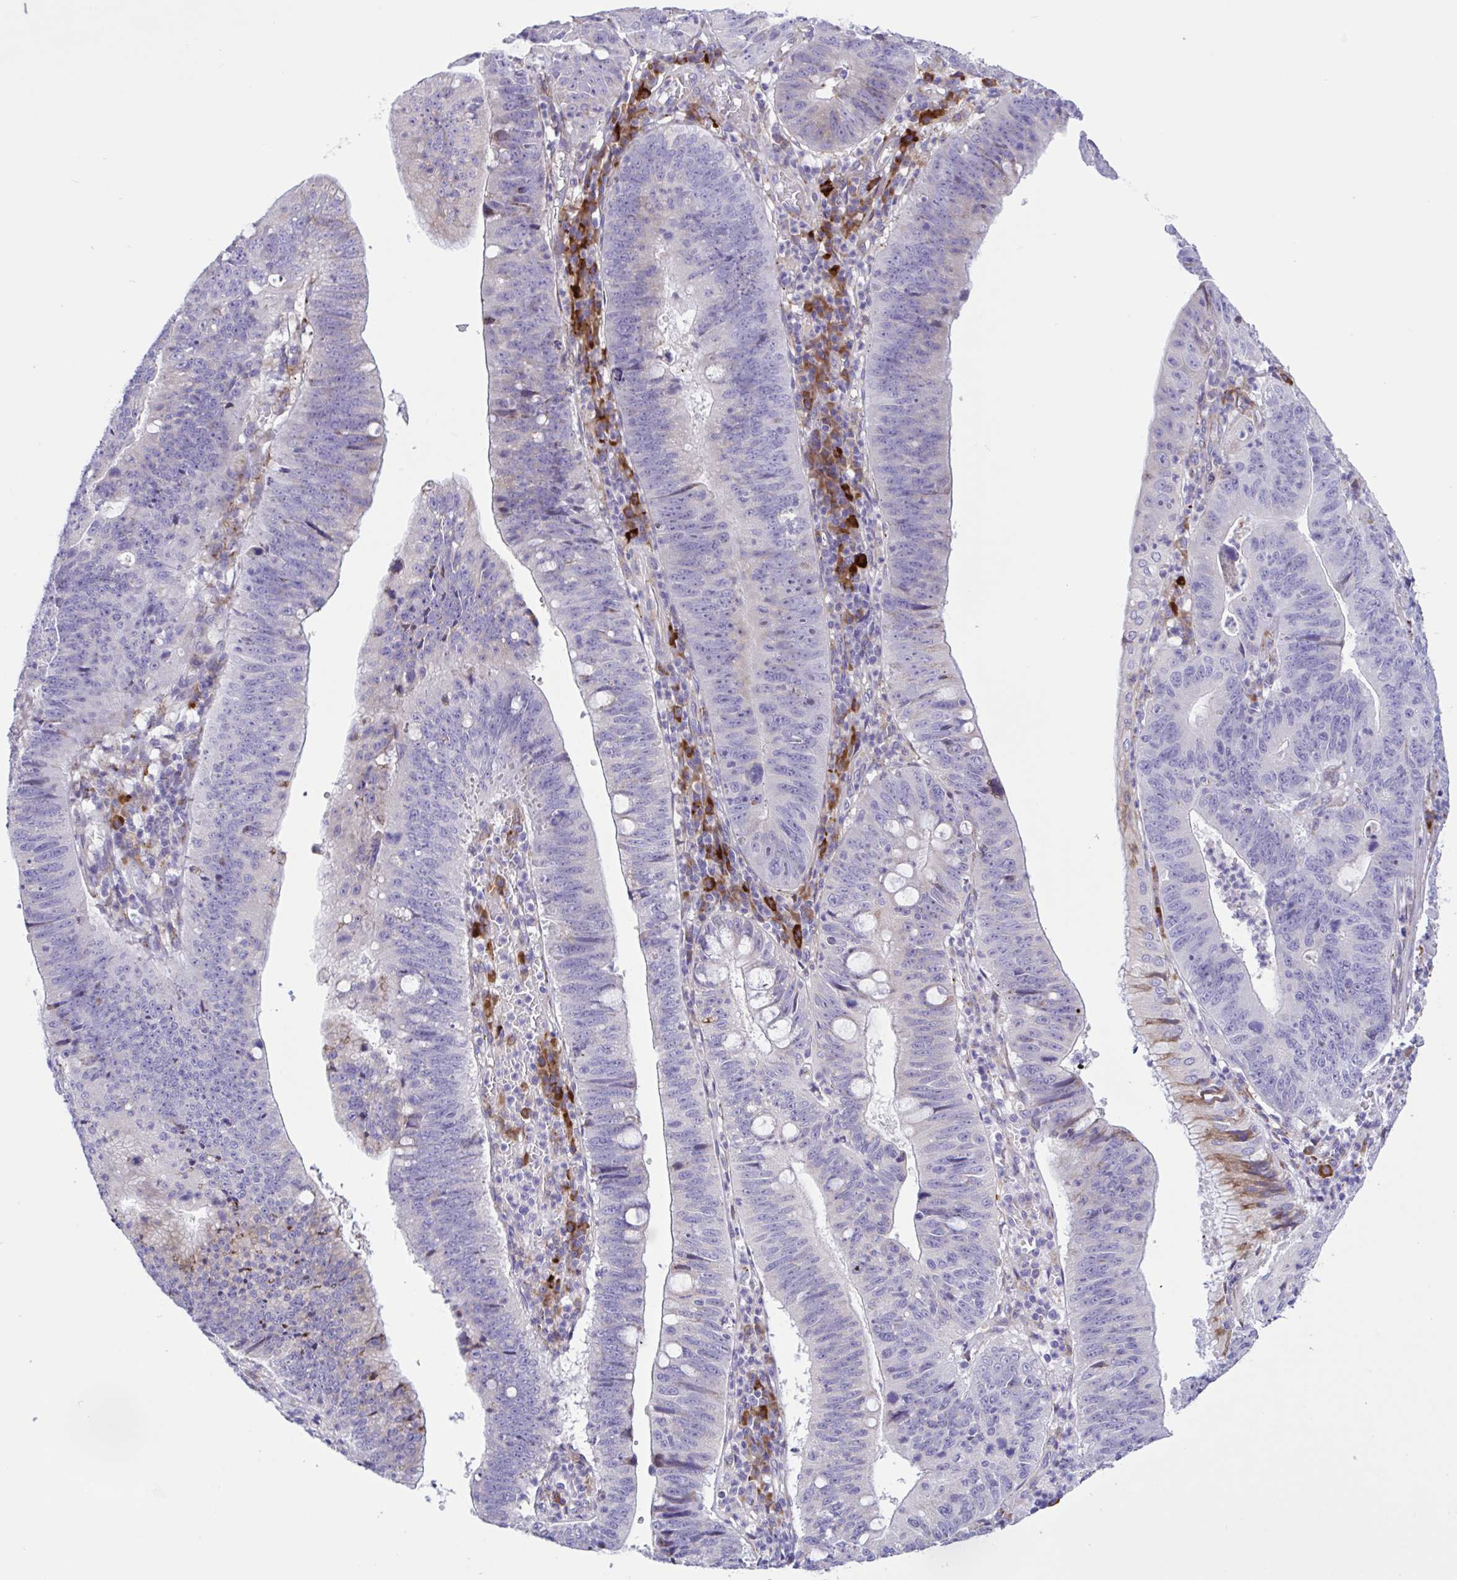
{"staining": {"intensity": "negative", "quantity": "none", "location": "none"}, "tissue": "stomach cancer", "cell_type": "Tumor cells", "image_type": "cancer", "snomed": [{"axis": "morphology", "description": "Adenocarcinoma, NOS"}, {"axis": "topography", "description": "Stomach"}], "caption": "IHC micrograph of adenocarcinoma (stomach) stained for a protein (brown), which shows no expression in tumor cells.", "gene": "DSC3", "patient": {"sex": "male", "age": 59}}